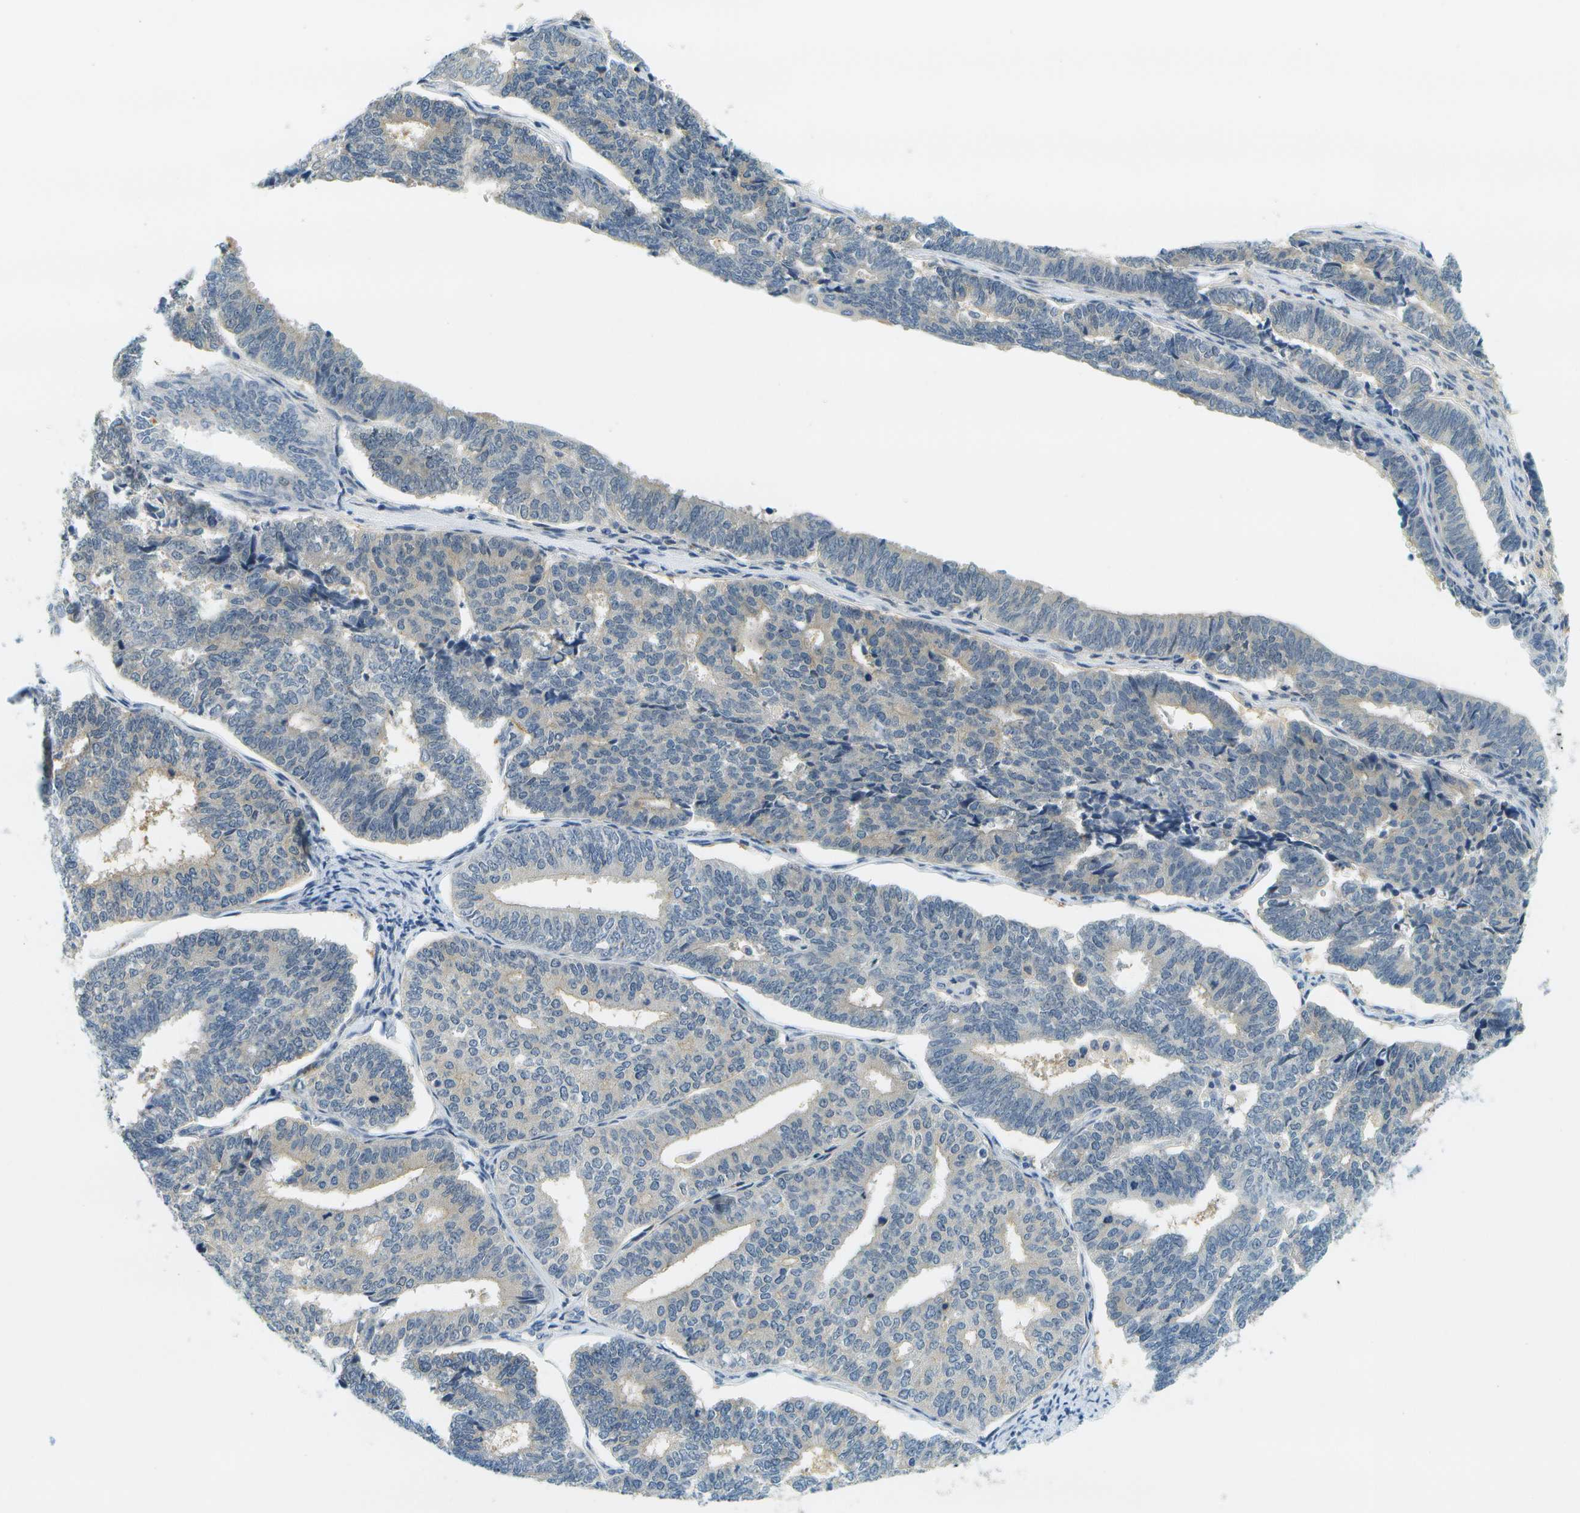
{"staining": {"intensity": "negative", "quantity": "none", "location": "none"}, "tissue": "endometrial cancer", "cell_type": "Tumor cells", "image_type": "cancer", "snomed": [{"axis": "morphology", "description": "Adenocarcinoma, NOS"}, {"axis": "topography", "description": "Endometrium"}], "caption": "Immunohistochemistry (IHC) of endometrial cancer exhibits no staining in tumor cells.", "gene": "RASGRP2", "patient": {"sex": "female", "age": 70}}